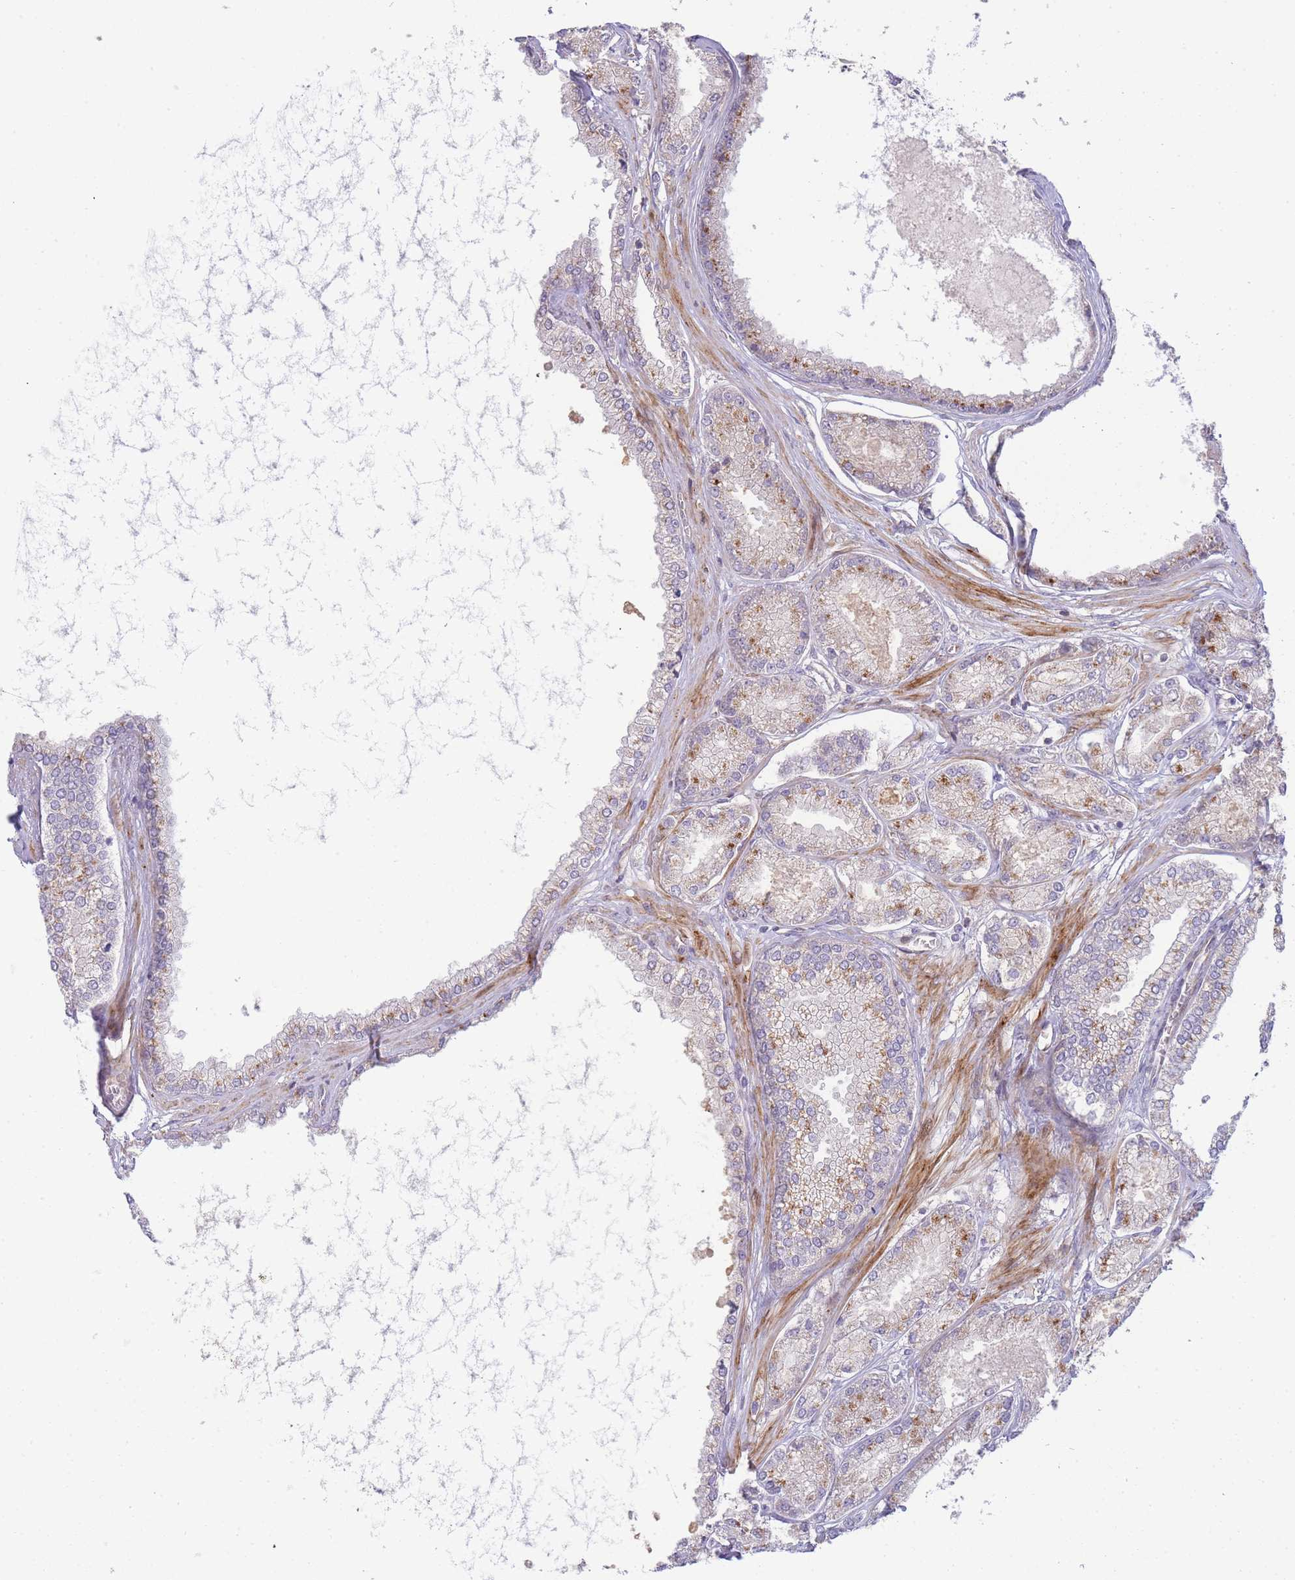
{"staining": {"intensity": "strong", "quantity": "25%-75%", "location": "cytoplasmic/membranous"}, "tissue": "prostate cancer", "cell_type": "Tumor cells", "image_type": "cancer", "snomed": [{"axis": "morphology", "description": "Adenocarcinoma, NOS"}, {"axis": "topography", "description": "Prostate and seminal vesicle, NOS"}], "caption": "Protein expression analysis of prostate adenocarcinoma shows strong cytoplasmic/membranous expression in approximately 25%-75% of tumor cells.", "gene": "ATP5MC2", "patient": {"sex": "male", "age": 76}}